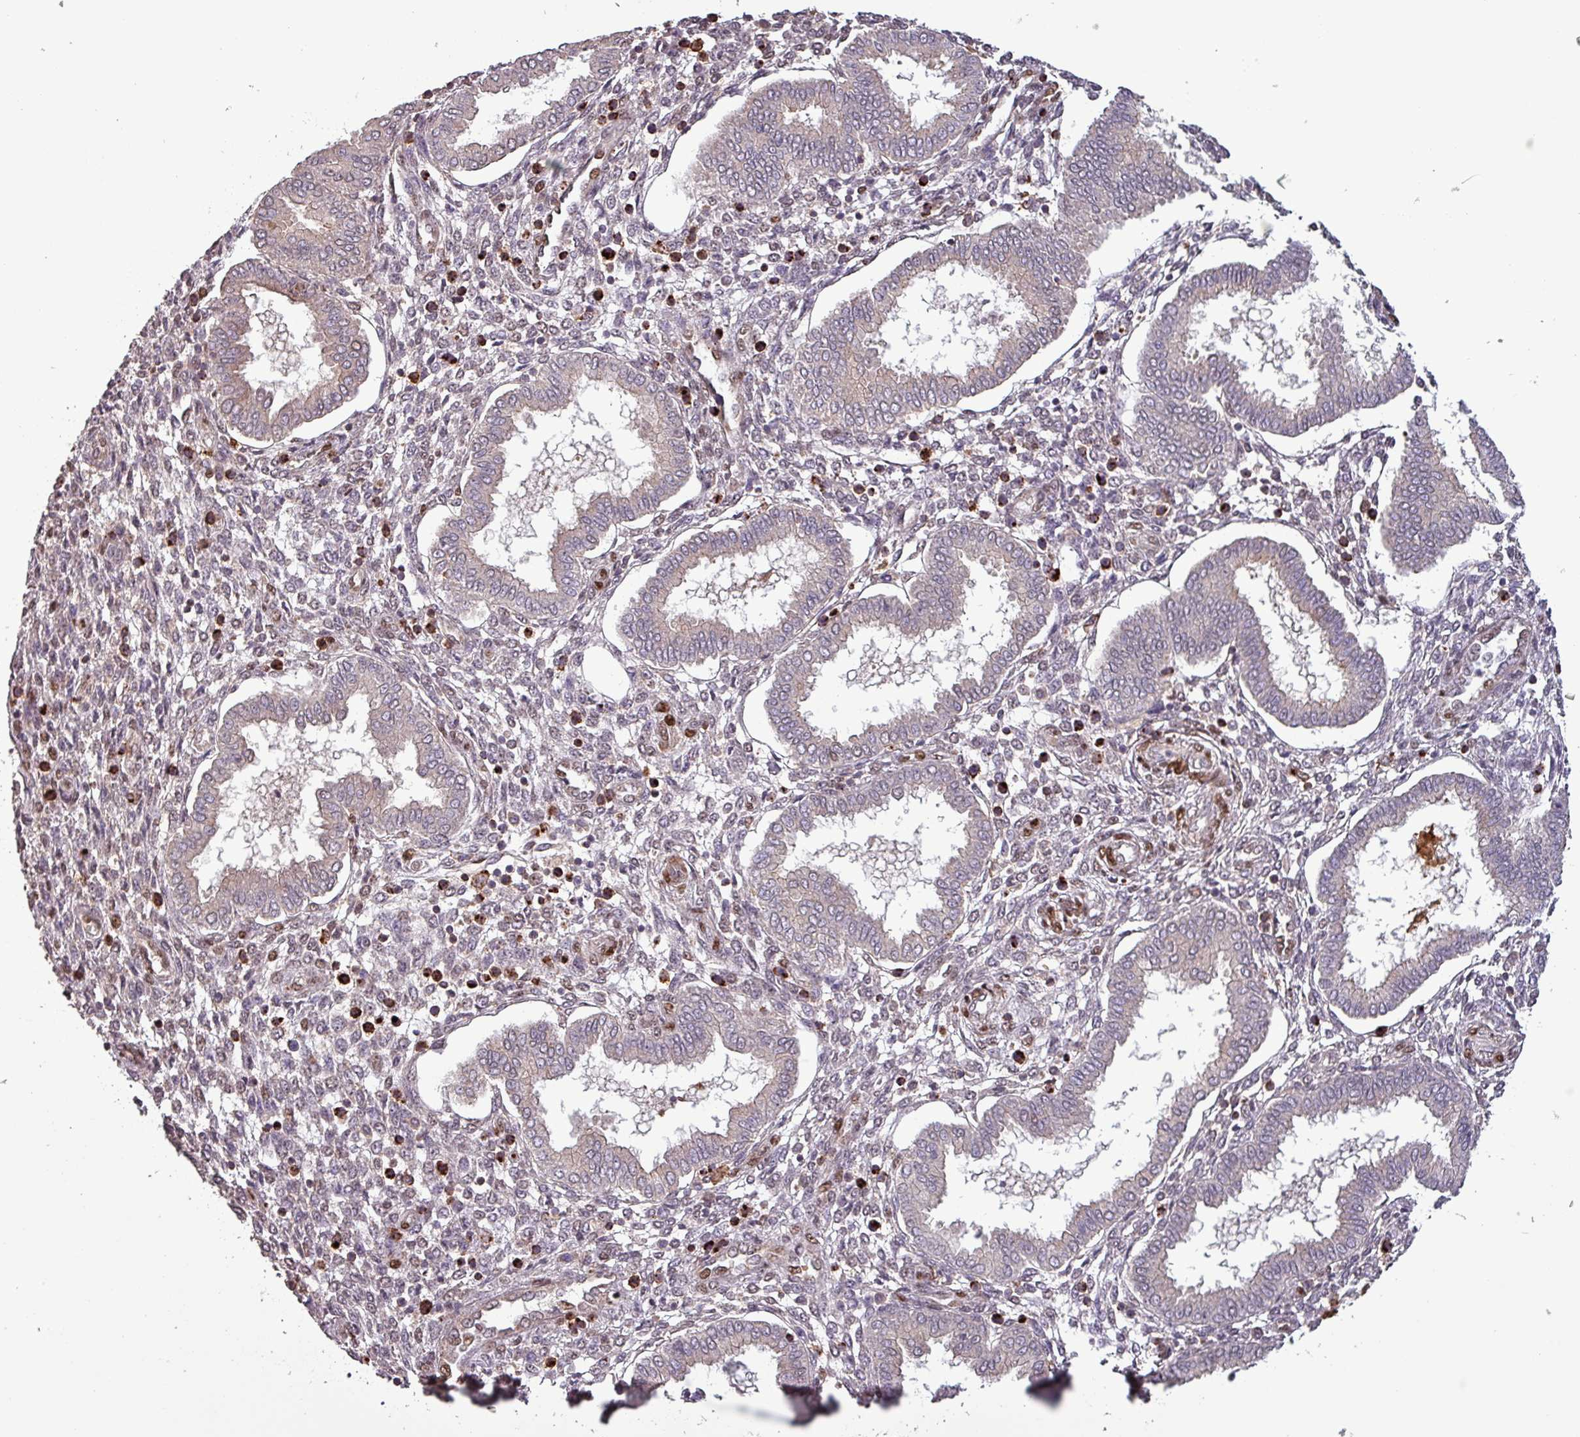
{"staining": {"intensity": "negative", "quantity": "none", "location": "none"}, "tissue": "endometrium", "cell_type": "Cells in endometrial stroma", "image_type": "normal", "snomed": [{"axis": "morphology", "description": "Normal tissue, NOS"}, {"axis": "topography", "description": "Endometrium"}], "caption": "Immunohistochemical staining of normal endometrium reveals no significant staining in cells in endometrial stroma. (Immunohistochemistry (ihc), brightfield microscopy, high magnification).", "gene": "TPRA1", "patient": {"sex": "female", "age": 24}}